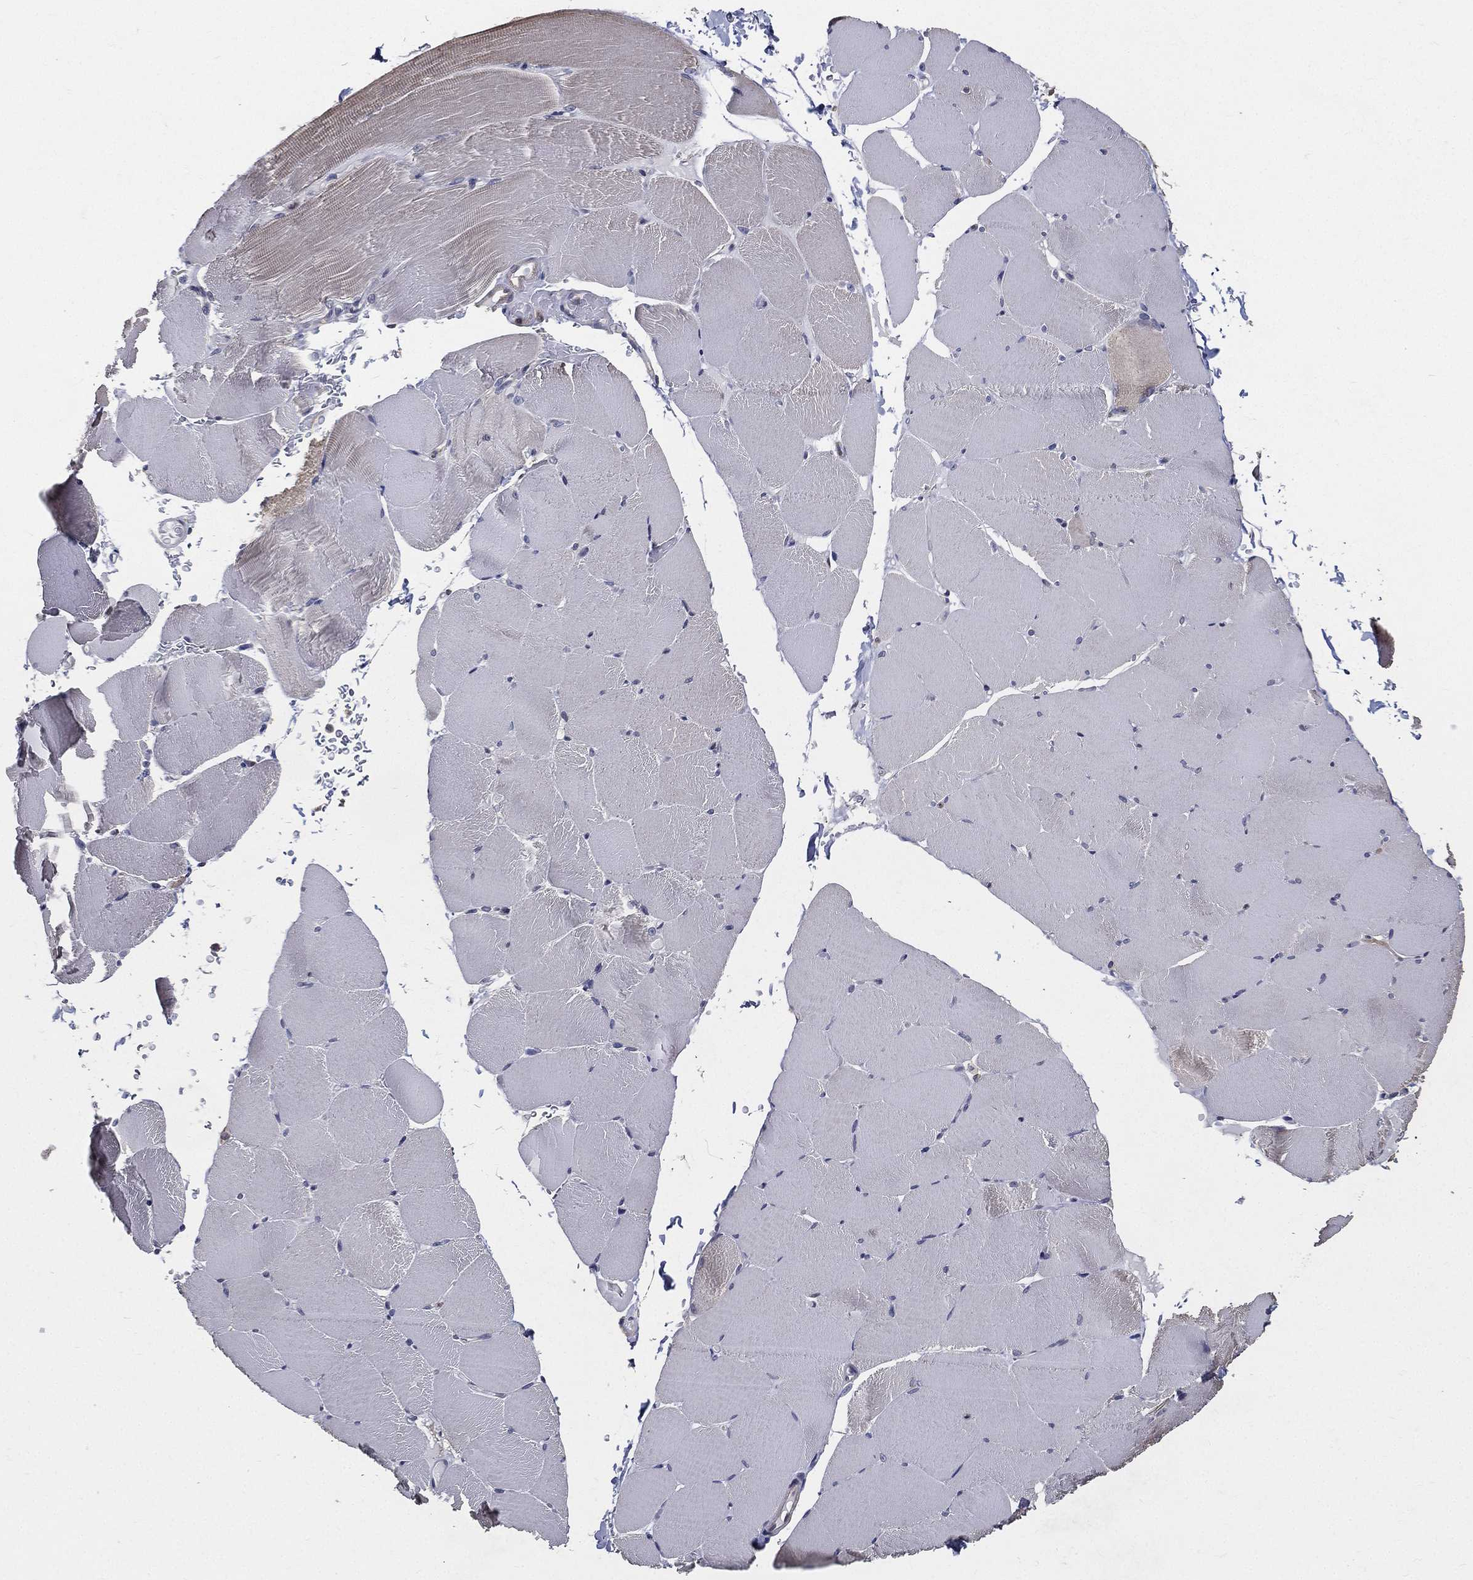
{"staining": {"intensity": "negative", "quantity": "none", "location": "none"}, "tissue": "skeletal muscle", "cell_type": "Myocytes", "image_type": "normal", "snomed": [{"axis": "morphology", "description": "Normal tissue, NOS"}, {"axis": "topography", "description": "Skeletal muscle"}], "caption": "The immunohistochemistry photomicrograph has no significant positivity in myocytes of skeletal muscle.", "gene": "SERPINB2", "patient": {"sex": "female", "age": 37}}